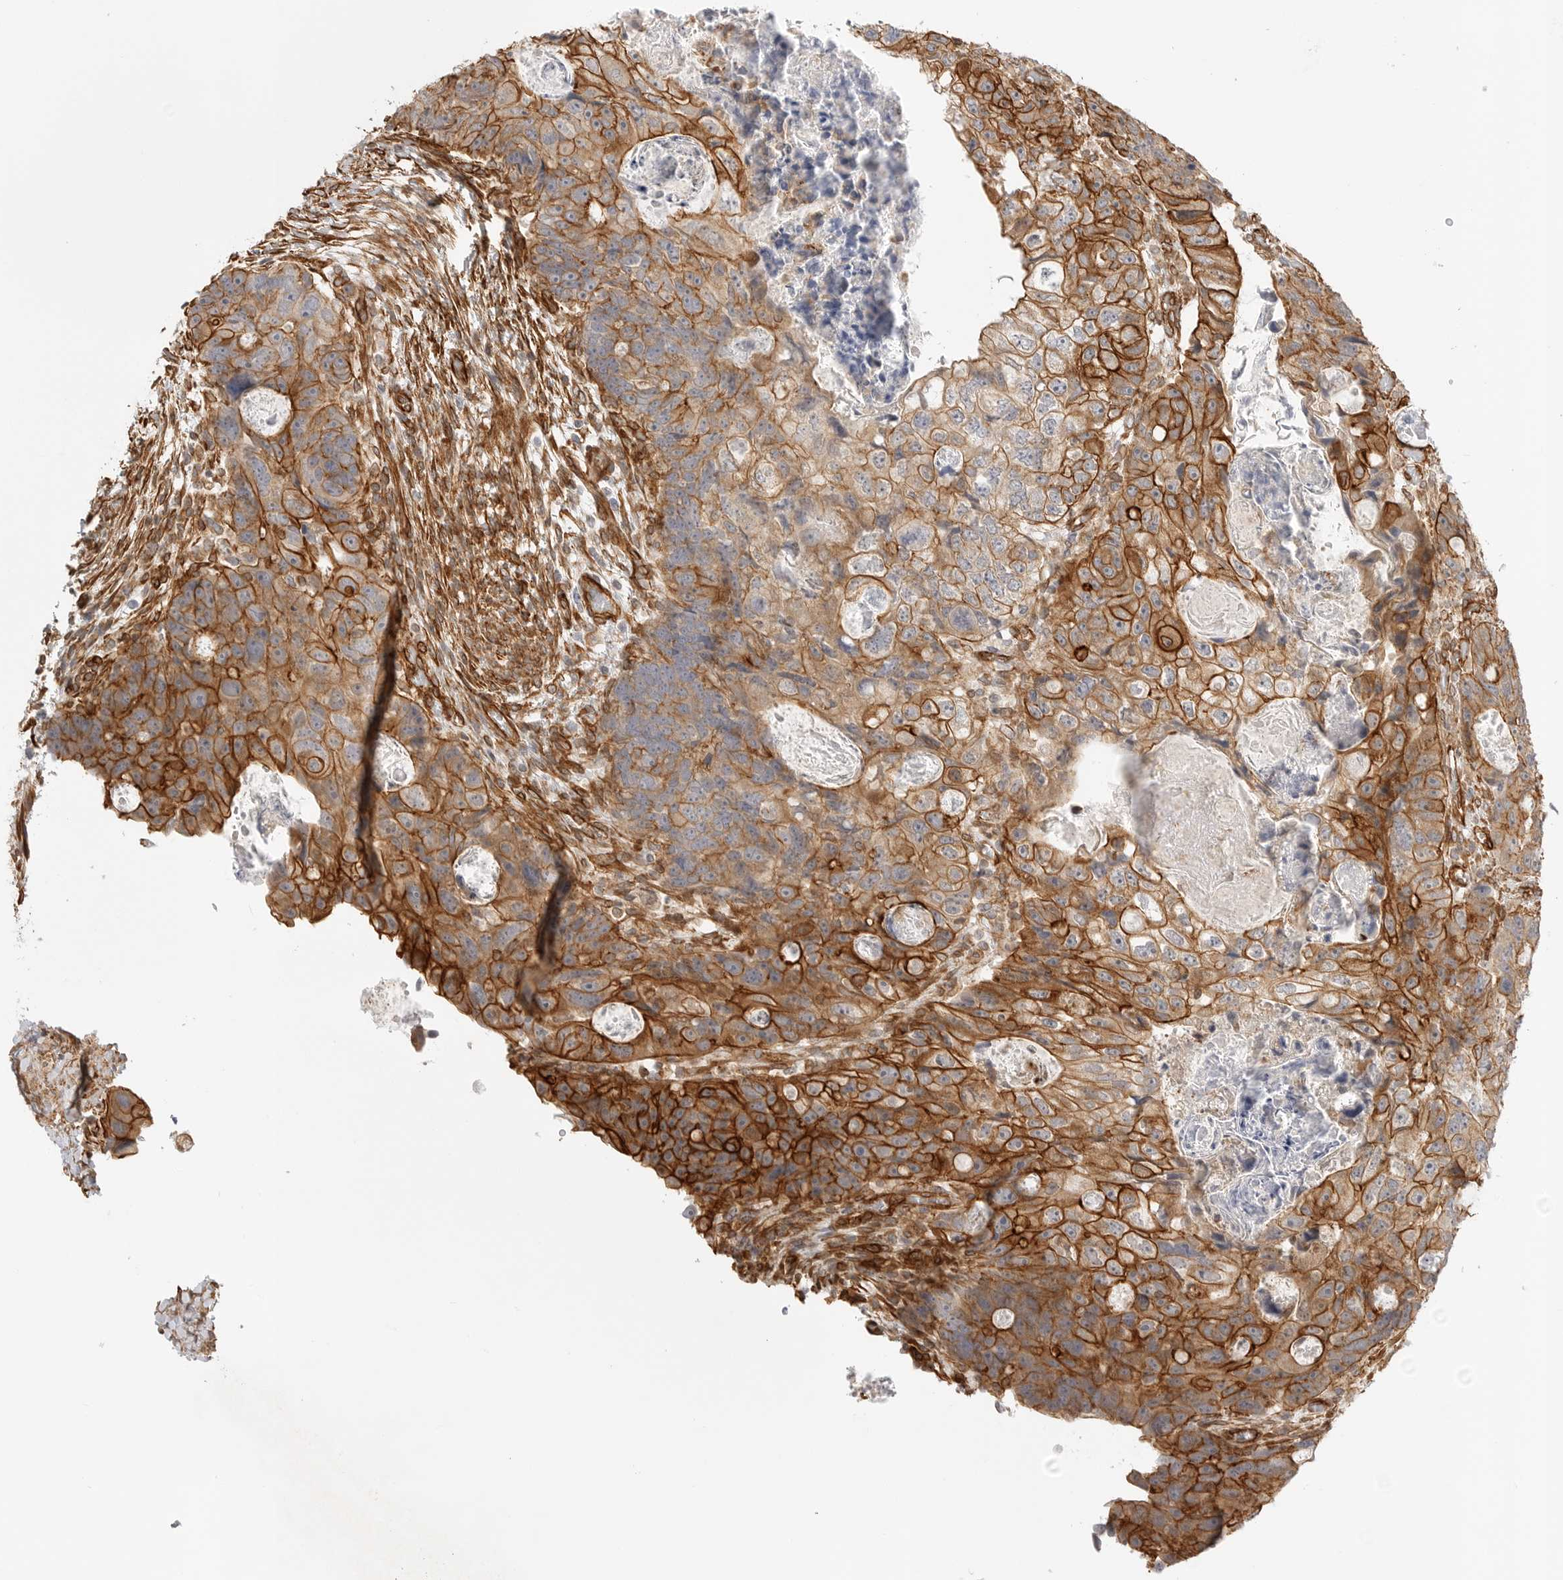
{"staining": {"intensity": "strong", "quantity": ">75%", "location": "cytoplasmic/membranous"}, "tissue": "colorectal cancer", "cell_type": "Tumor cells", "image_type": "cancer", "snomed": [{"axis": "morphology", "description": "Adenocarcinoma, NOS"}, {"axis": "topography", "description": "Rectum"}], "caption": "Colorectal cancer was stained to show a protein in brown. There is high levels of strong cytoplasmic/membranous staining in approximately >75% of tumor cells.", "gene": "ATOH7", "patient": {"sex": "male", "age": 59}}